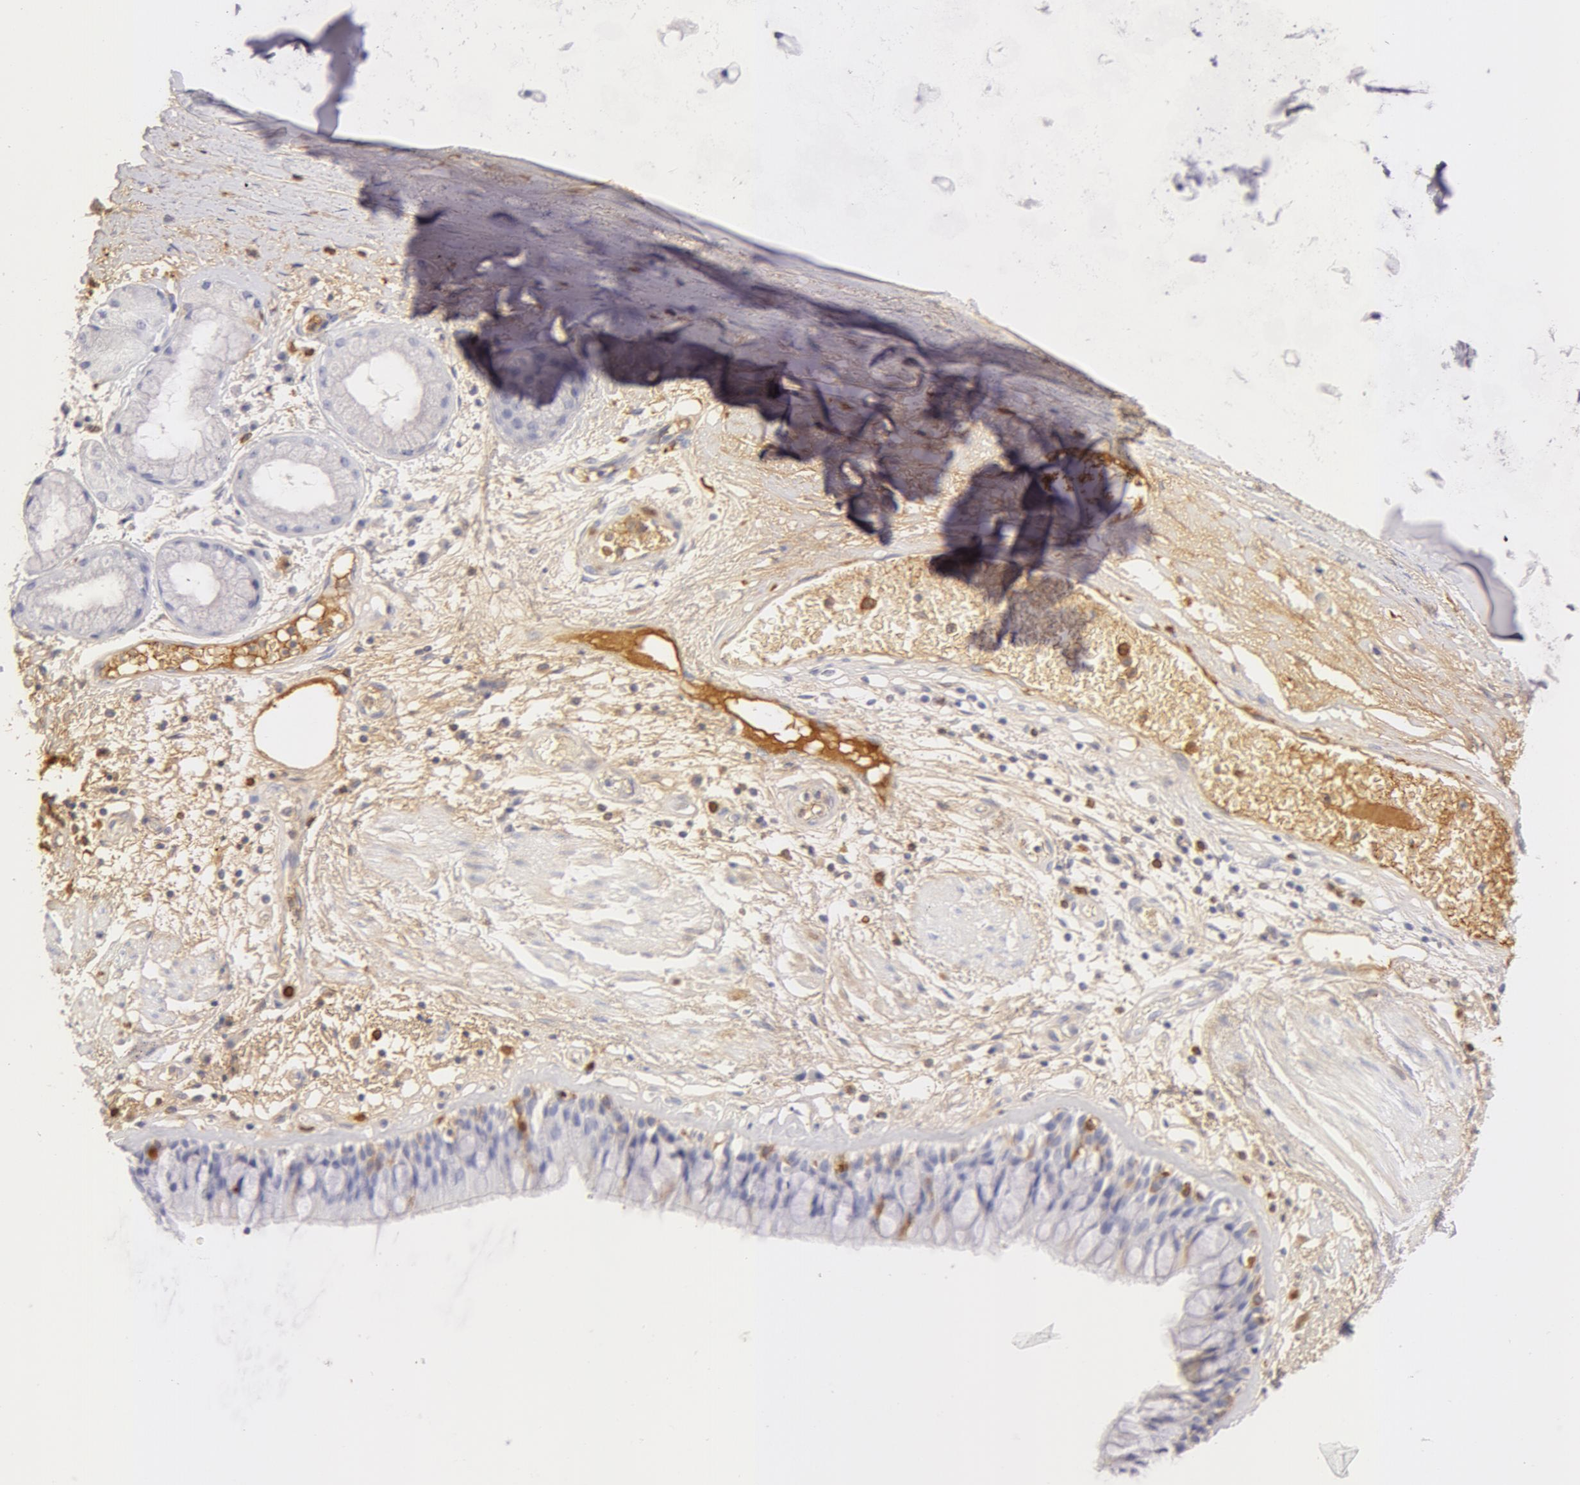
{"staining": {"intensity": "weak", "quantity": ">75%", "location": "cytoplasmic/membranous"}, "tissue": "bronchus", "cell_type": "Respiratory epithelial cells", "image_type": "normal", "snomed": [{"axis": "morphology", "description": "Normal tissue, NOS"}, {"axis": "topography", "description": "Bronchus"}, {"axis": "topography", "description": "Lung"}], "caption": "Immunohistochemistry of normal bronchus reveals low levels of weak cytoplasmic/membranous expression in approximately >75% of respiratory epithelial cells.", "gene": "GC", "patient": {"sex": "female", "age": 57}}